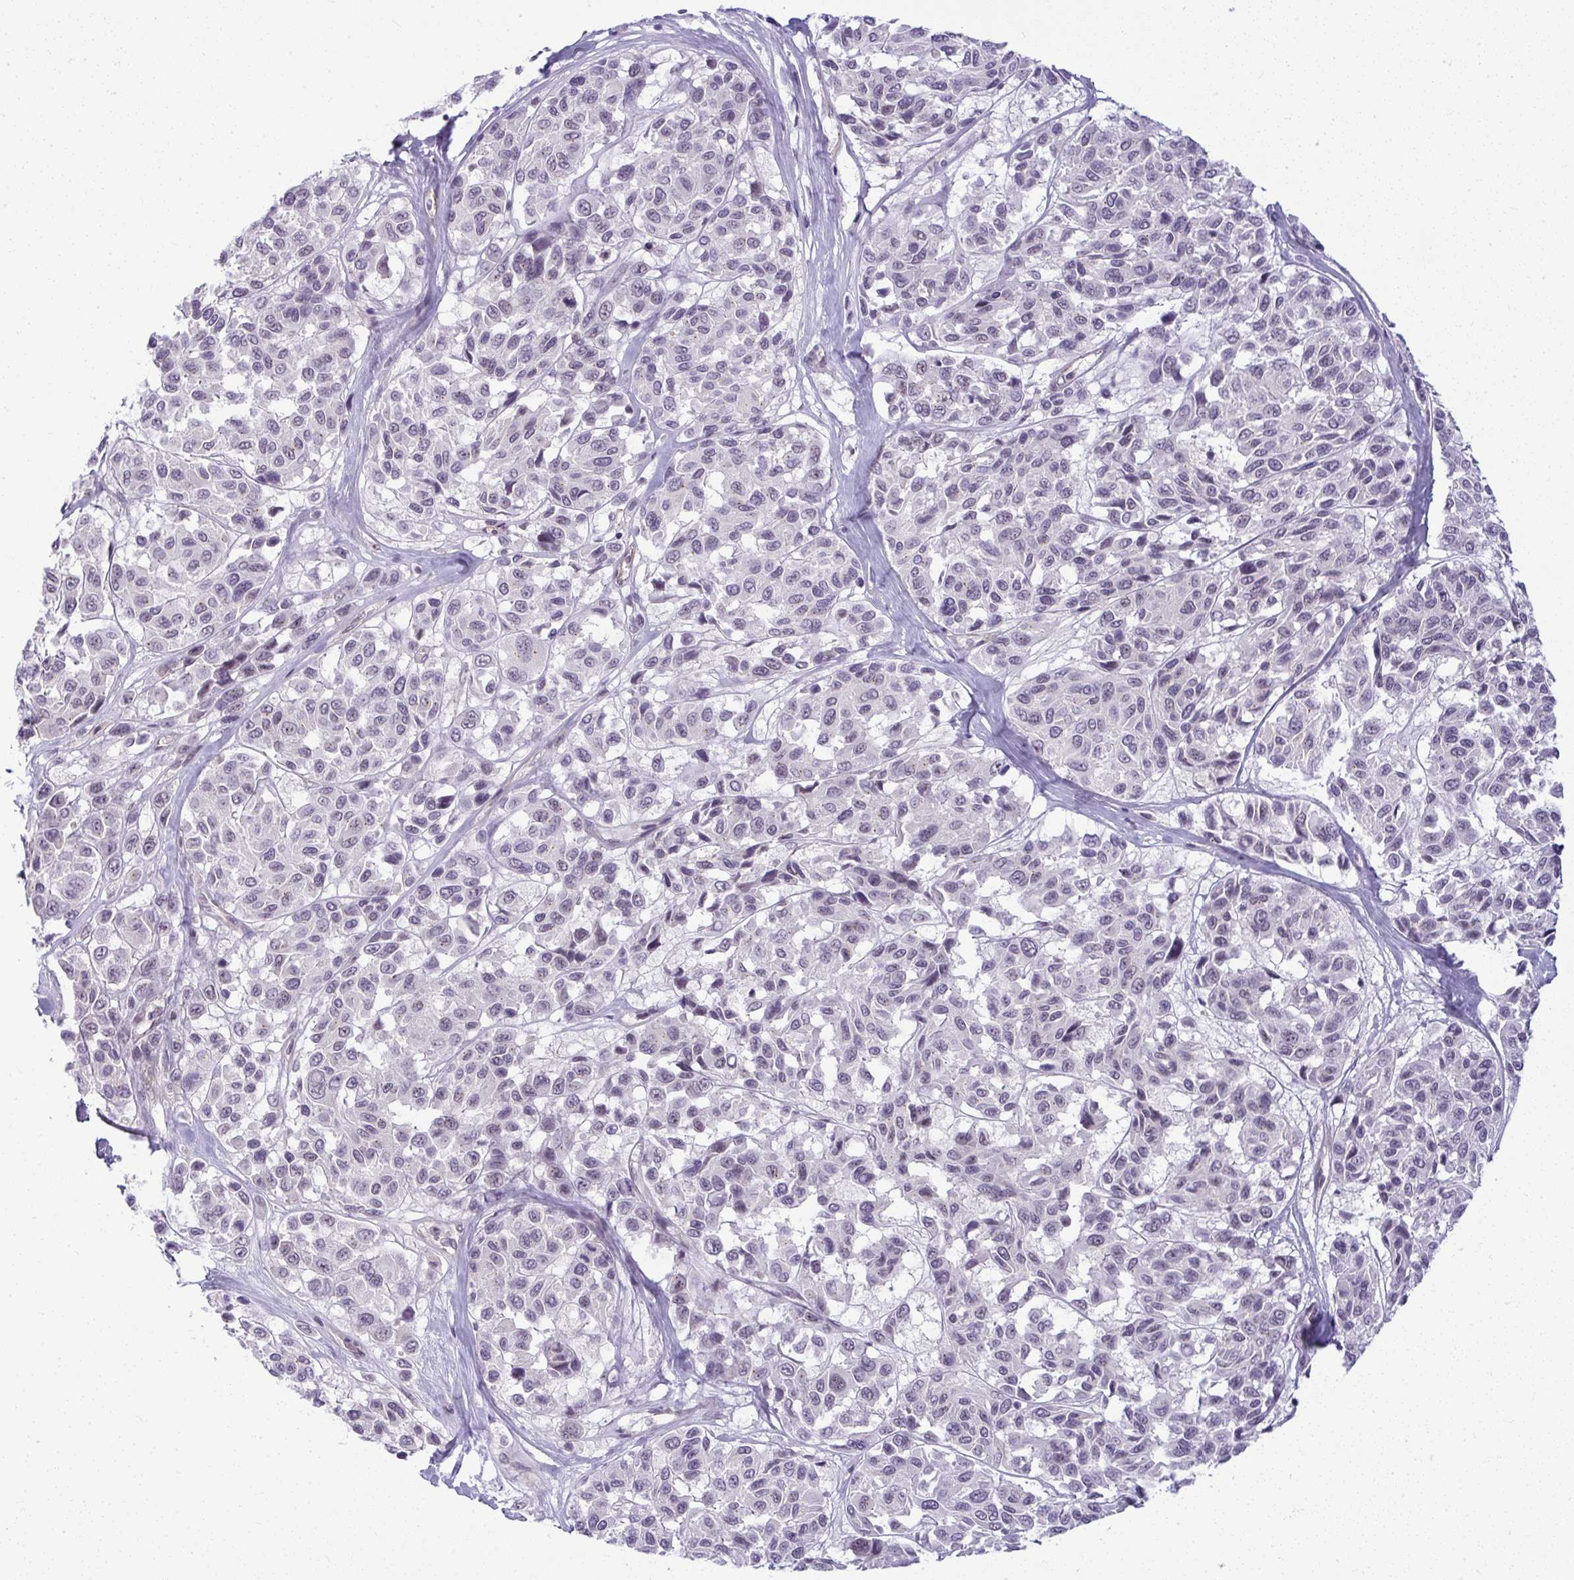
{"staining": {"intensity": "negative", "quantity": "none", "location": "none"}, "tissue": "melanoma", "cell_type": "Tumor cells", "image_type": "cancer", "snomed": [{"axis": "morphology", "description": "Malignant melanoma, NOS"}, {"axis": "topography", "description": "Skin"}], "caption": "IHC image of neoplastic tissue: human malignant melanoma stained with DAB (3,3'-diaminobenzidine) exhibits no significant protein expression in tumor cells. Brightfield microscopy of IHC stained with DAB (3,3'-diaminobenzidine) (brown) and hematoxylin (blue), captured at high magnification.", "gene": "DZIP1", "patient": {"sex": "female", "age": 66}}